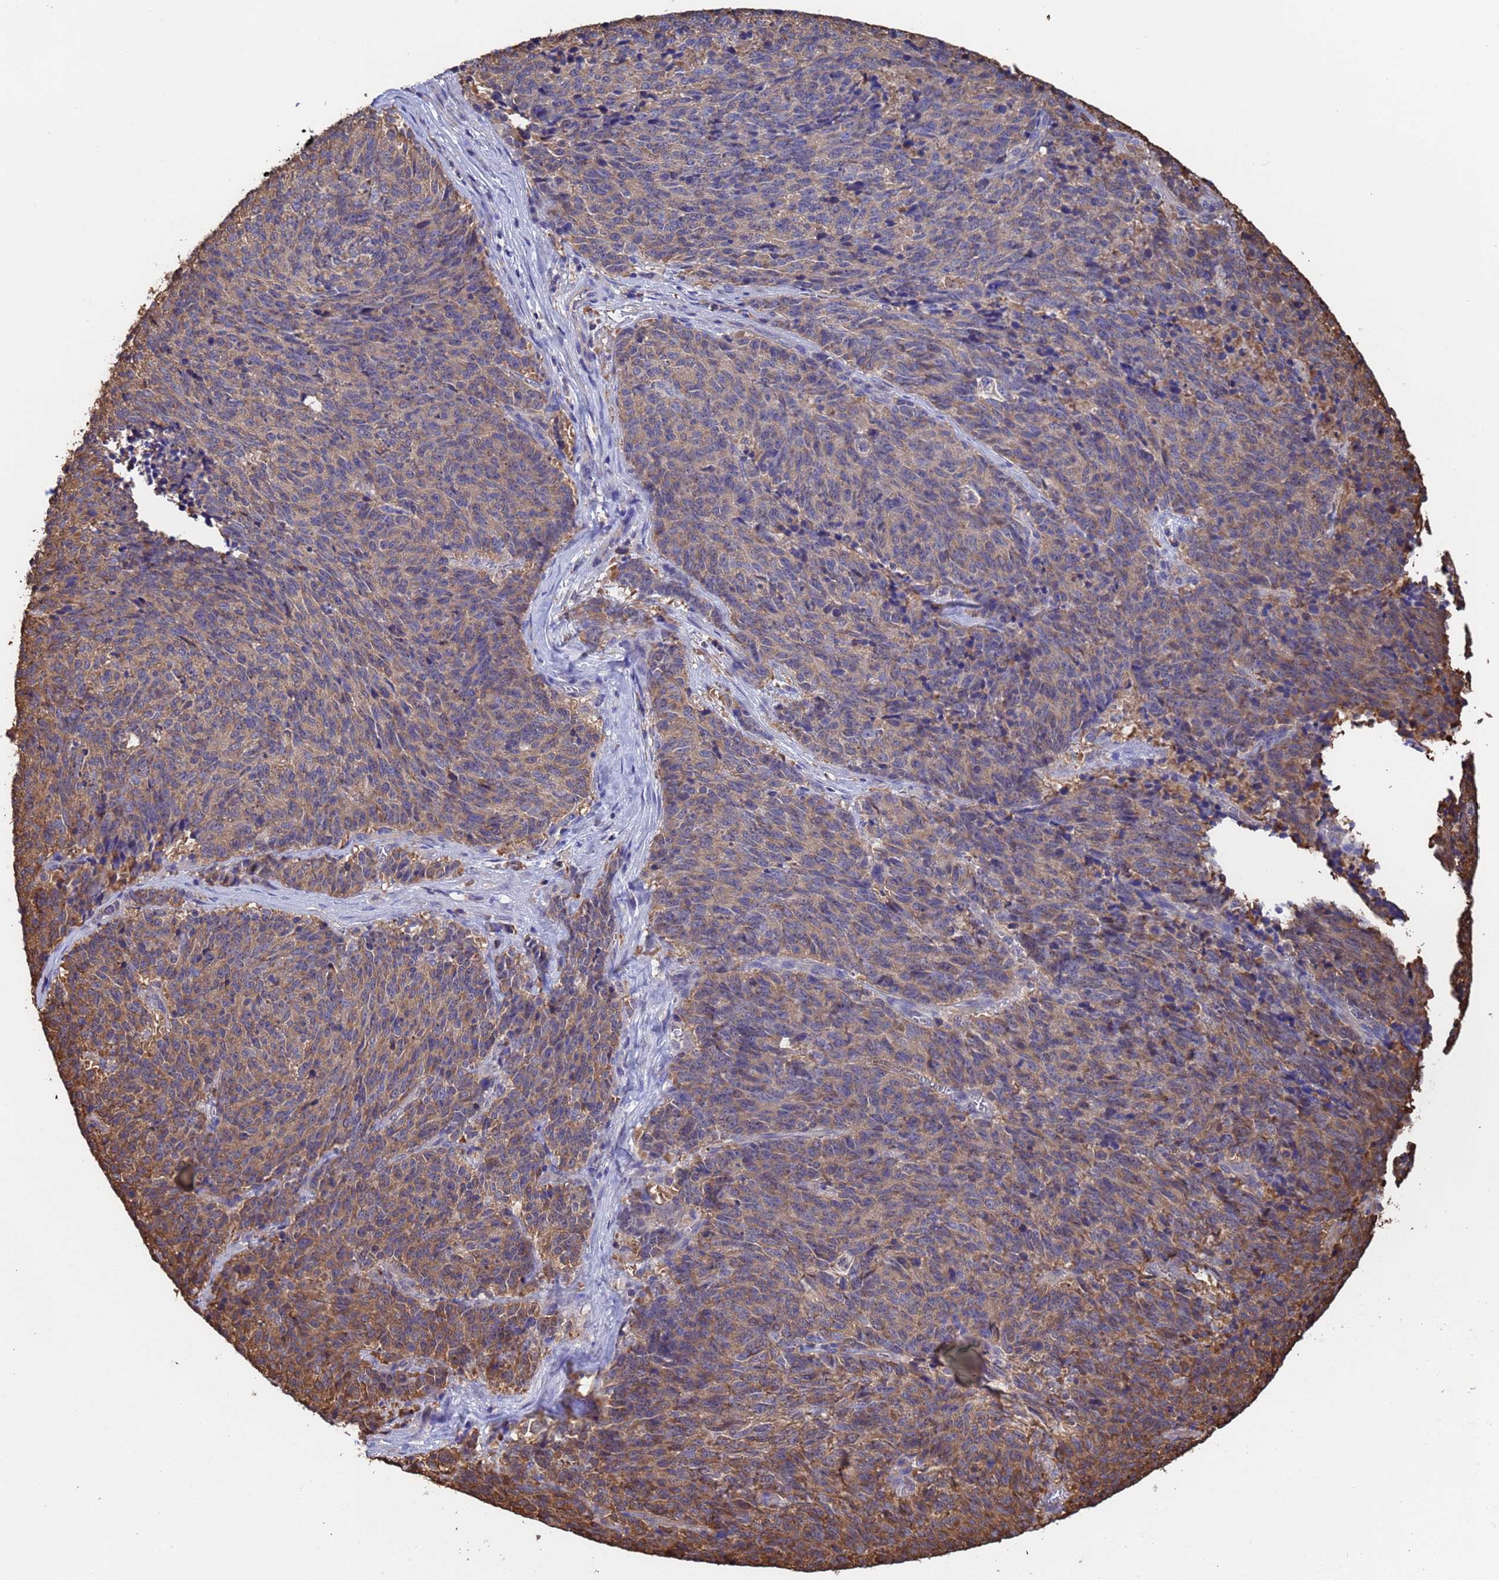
{"staining": {"intensity": "moderate", "quantity": ">75%", "location": "cytoplasmic/membranous"}, "tissue": "cervical cancer", "cell_type": "Tumor cells", "image_type": "cancer", "snomed": [{"axis": "morphology", "description": "Squamous cell carcinoma, NOS"}, {"axis": "topography", "description": "Cervix"}], "caption": "Cervical cancer tissue demonstrates moderate cytoplasmic/membranous expression in approximately >75% of tumor cells, visualized by immunohistochemistry.", "gene": "FAM25A", "patient": {"sex": "female", "age": 29}}